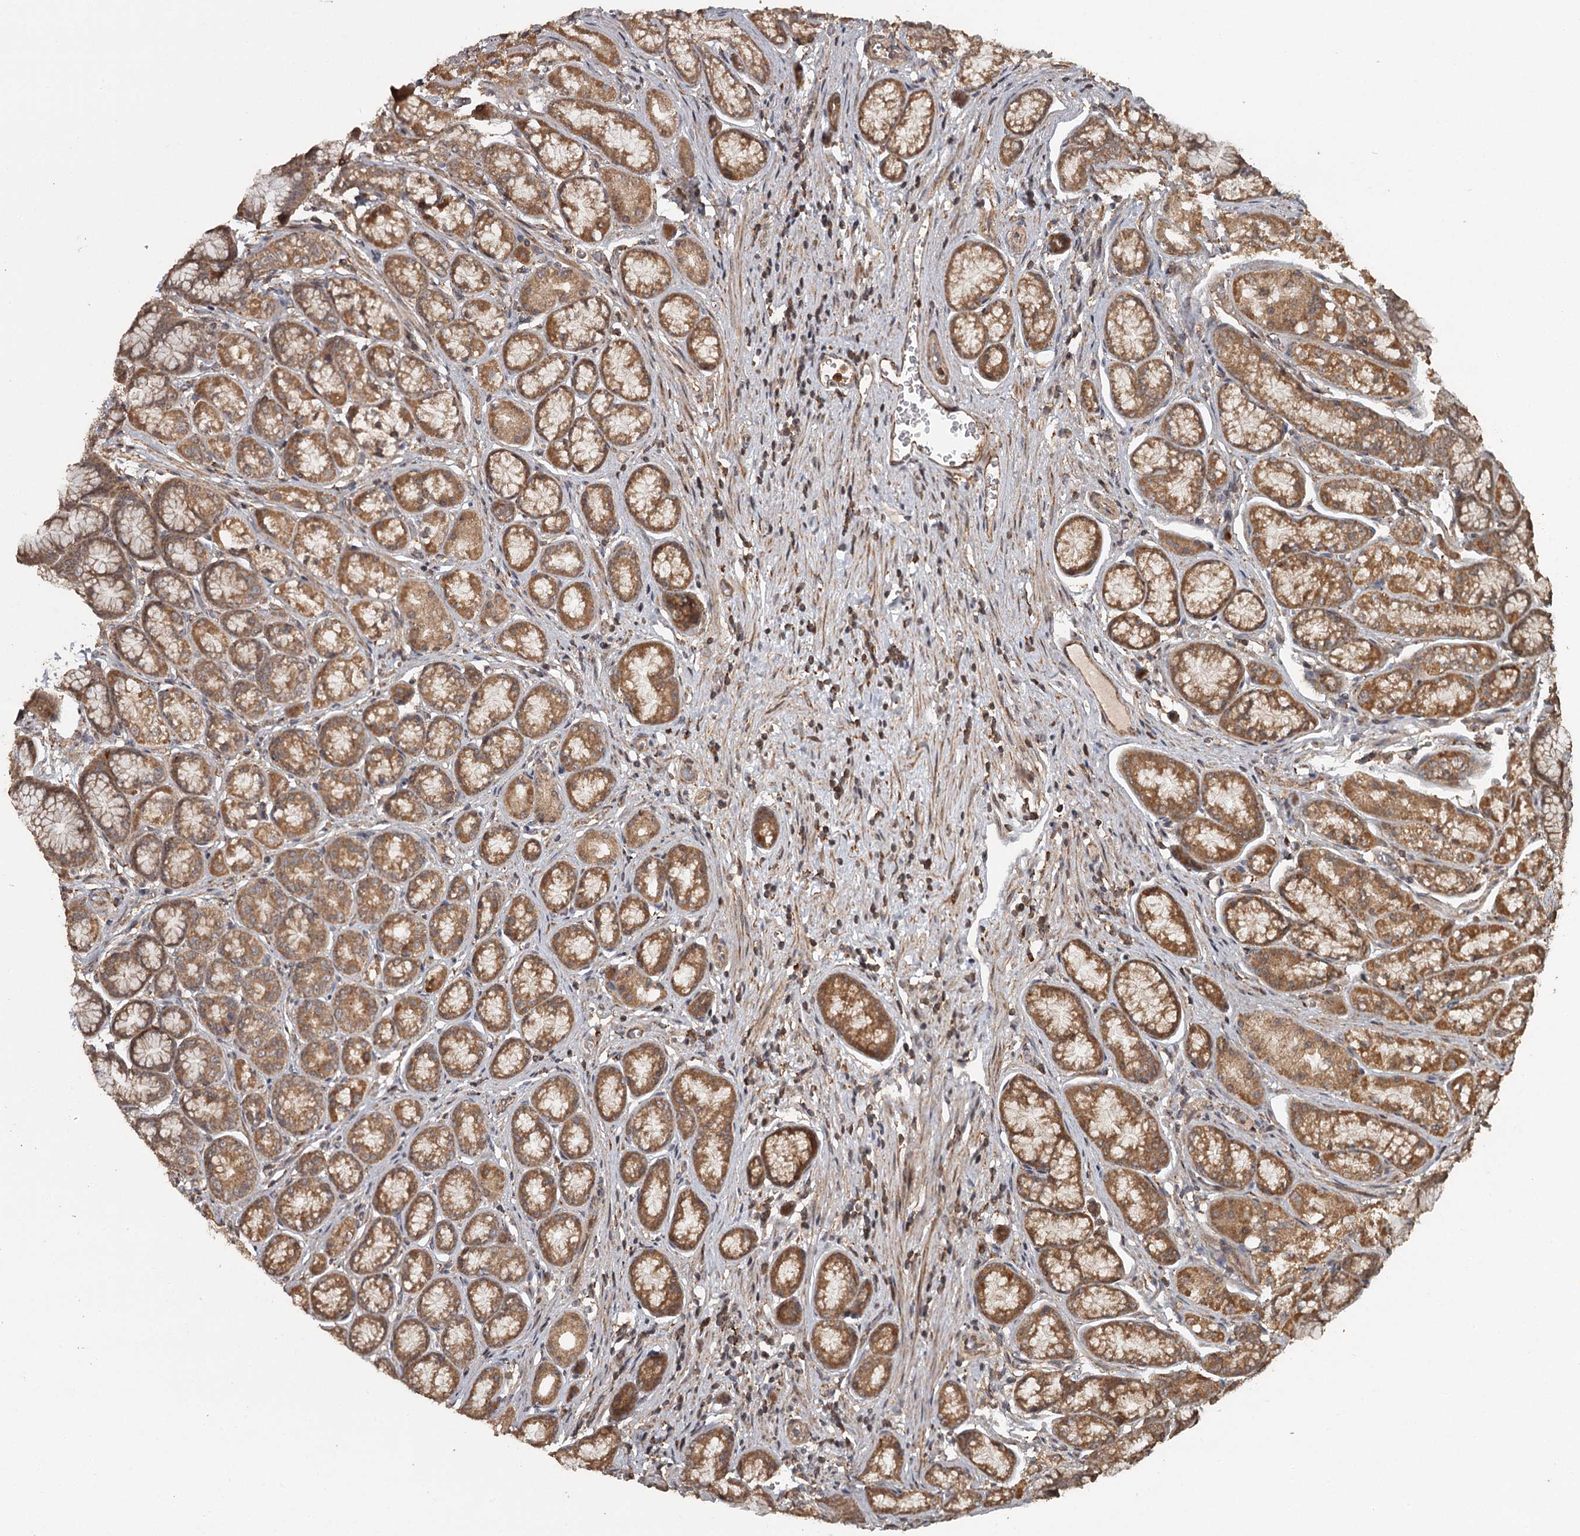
{"staining": {"intensity": "moderate", "quantity": ">75%", "location": "cytoplasmic/membranous,nuclear"}, "tissue": "stomach", "cell_type": "Glandular cells", "image_type": "normal", "snomed": [{"axis": "morphology", "description": "Normal tissue, NOS"}, {"axis": "morphology", "description": "Adenocarcinoma, NOS"}, {"axis": "morphology", "description": "Adenocarcinoma, High grade"}, {"axis": "topography", "description": "Stomach, upper"}, {"axis": "topography", "description": "Stomach"}], "caption": "DAB (3,3'-diaminobenzidine) immunohistochemical staining of normal human stomach displays moderate cytoplasmic/membranous,nuclear protein positivity in about >75% of glandular cells.", "gene": "FAXC", "patient": {"sex": "female", "age": 65}}